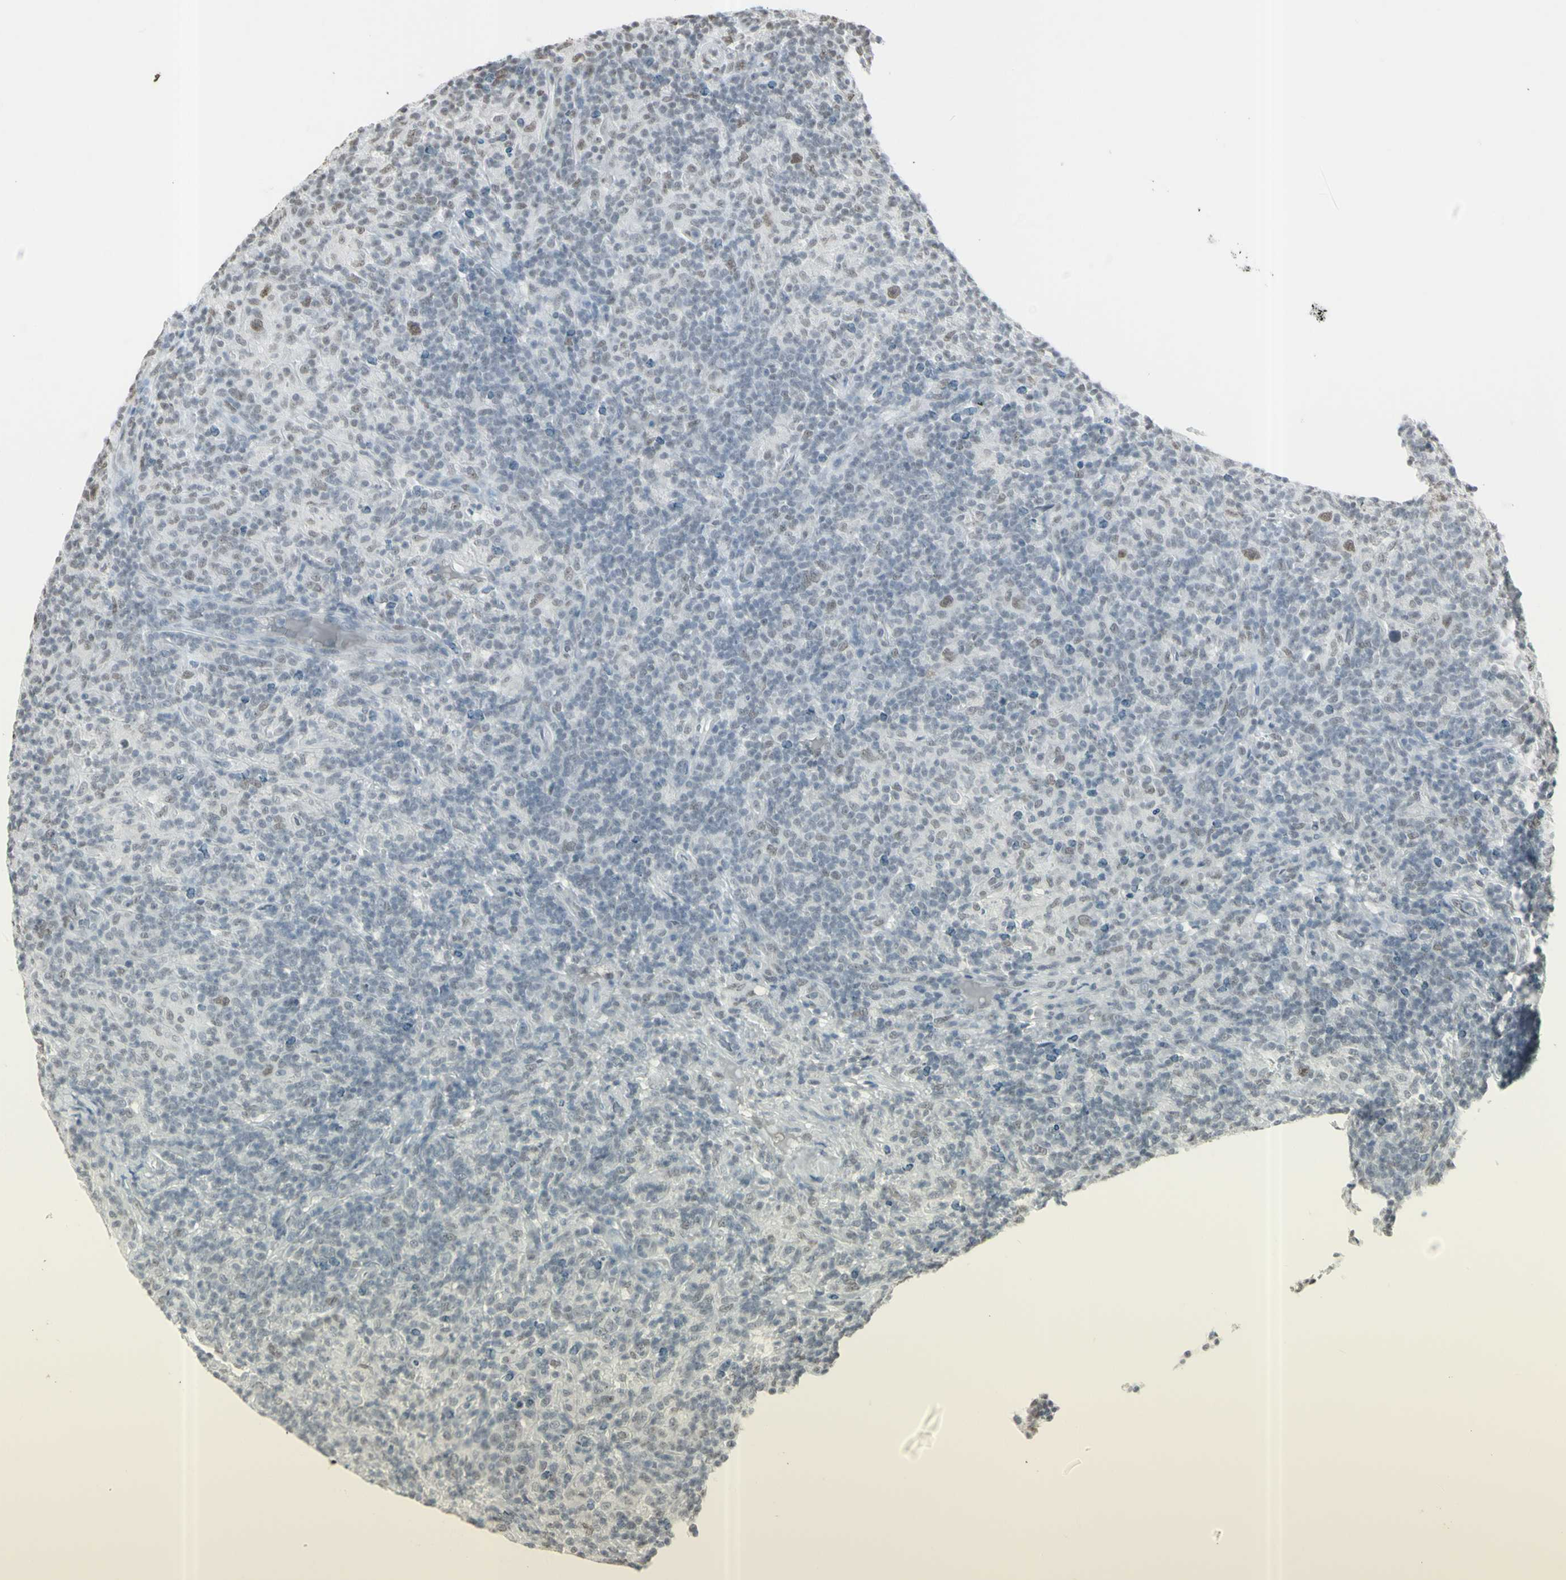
{"staining": {"intensity": "weak", "quantity": "25%-75%", "location": "nuclear"}, "tissue": "lymphoma", "cell_type": "Tumor cells", "image_type": "cancer", "snomed": [{"axis": "morphology", "description": "Hodgkin's disease, NOS"}, {"axis": "topography", "description": "Lymph node"}], "caption": "Immunohistochemistry (IHC) photomicrograph of neoplastic tissue: human Hodgkin's disease stained using immunohistochemistry shows low levels of weak protein expression localized specifically in the nuclear of tumor cells, appearing as a nuclear brown color.", "gene": "TRIM28", "patient": {"sex": "male", "age": 70}}